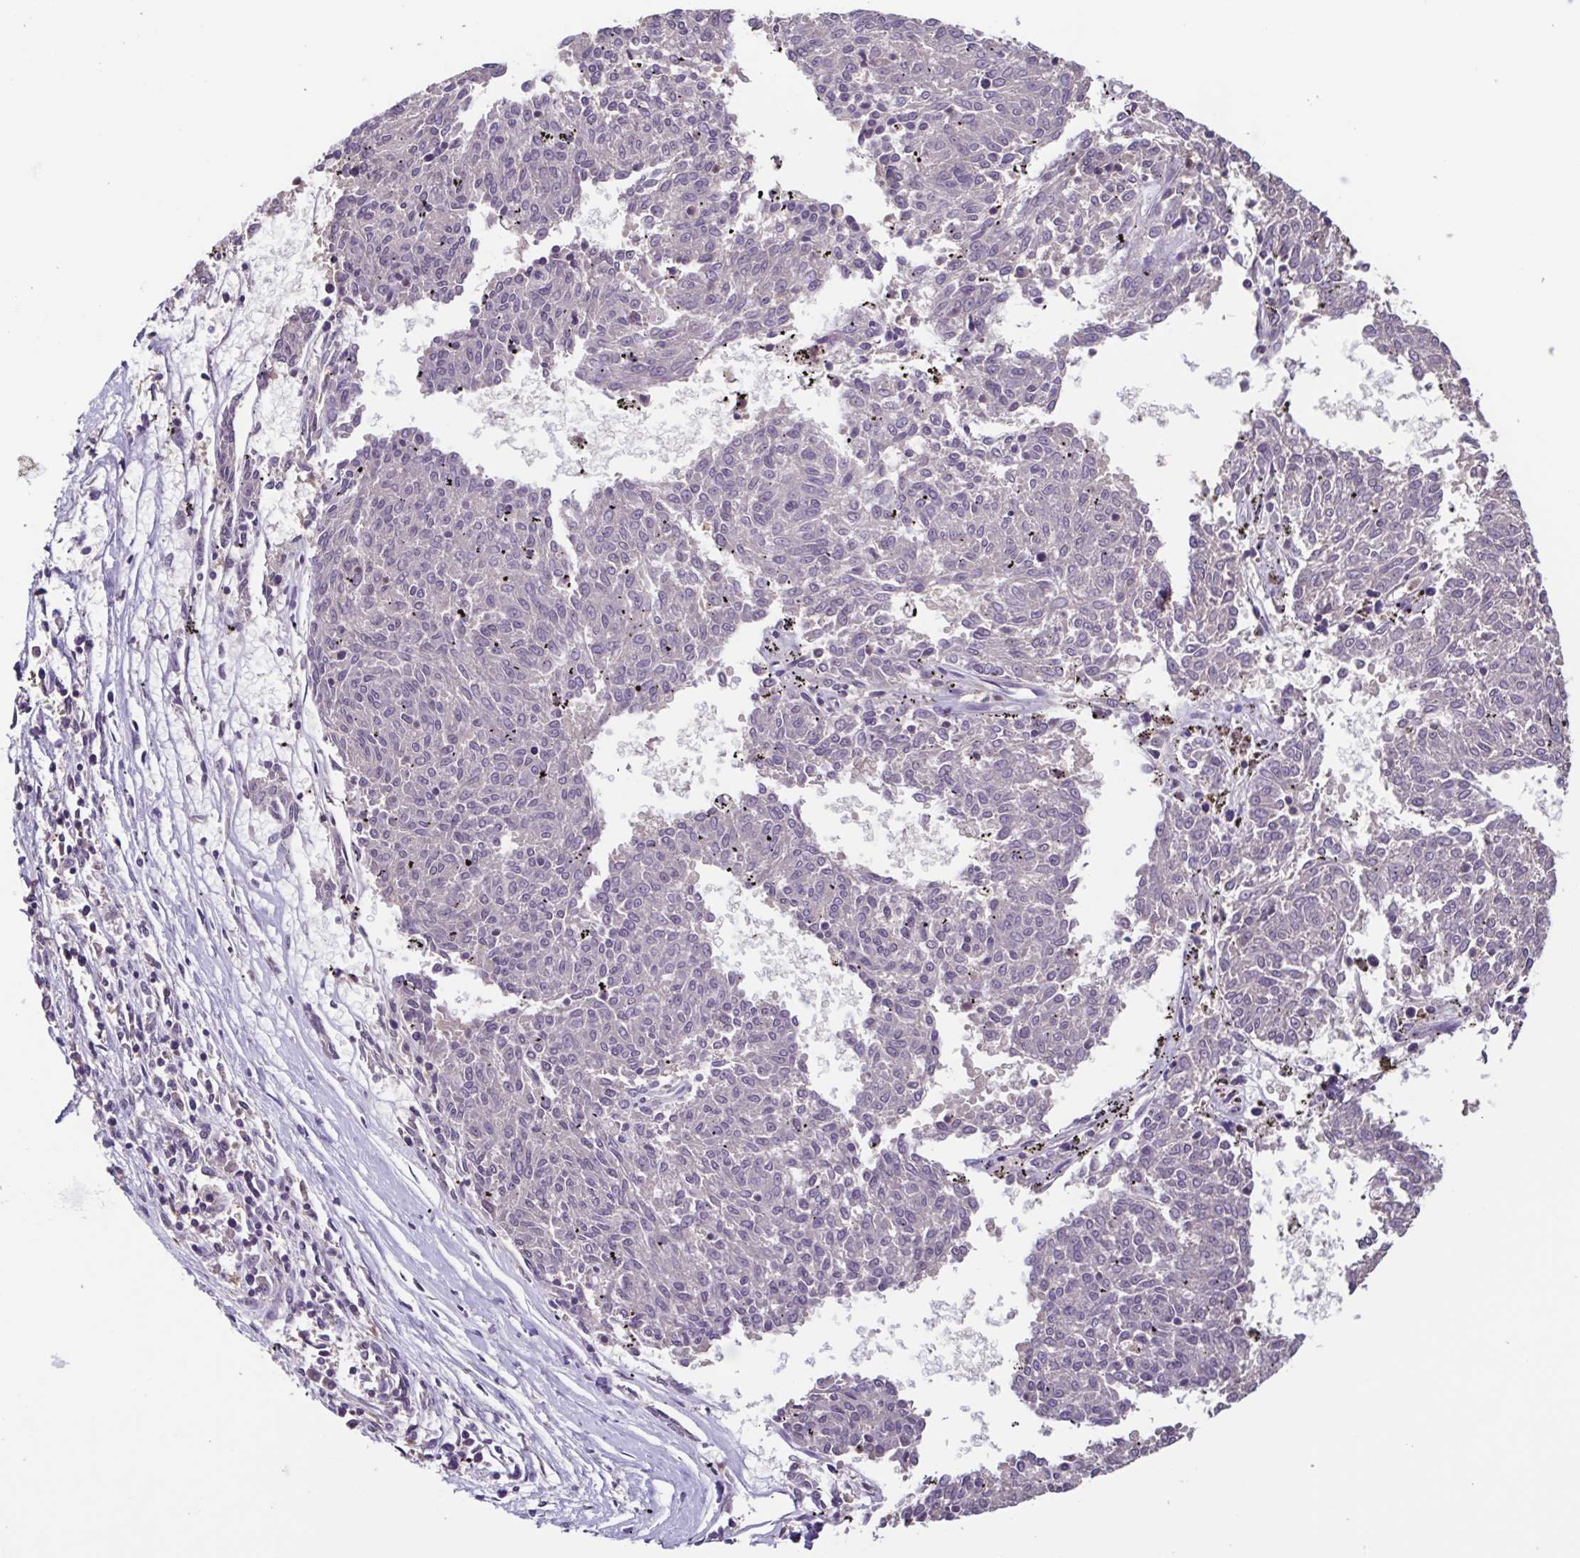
{"staining": {"intensity": "weak", "quantity": "<25%", "location": "nuclear"}, "tissue": "melanoma", "cell_type": "Tumor cells", "image_type": "cancer", "snomed": [{"axis": "morphology", "description": "Malignant melanoma, NOS"}, {"axis": "topography", "description": "Skin"}], "caption": "Tumor cells are negative for protein expression in human malignant melanoma.", "gene": "ACTRT3", "patient": {"sex": "female", "age": 72}}